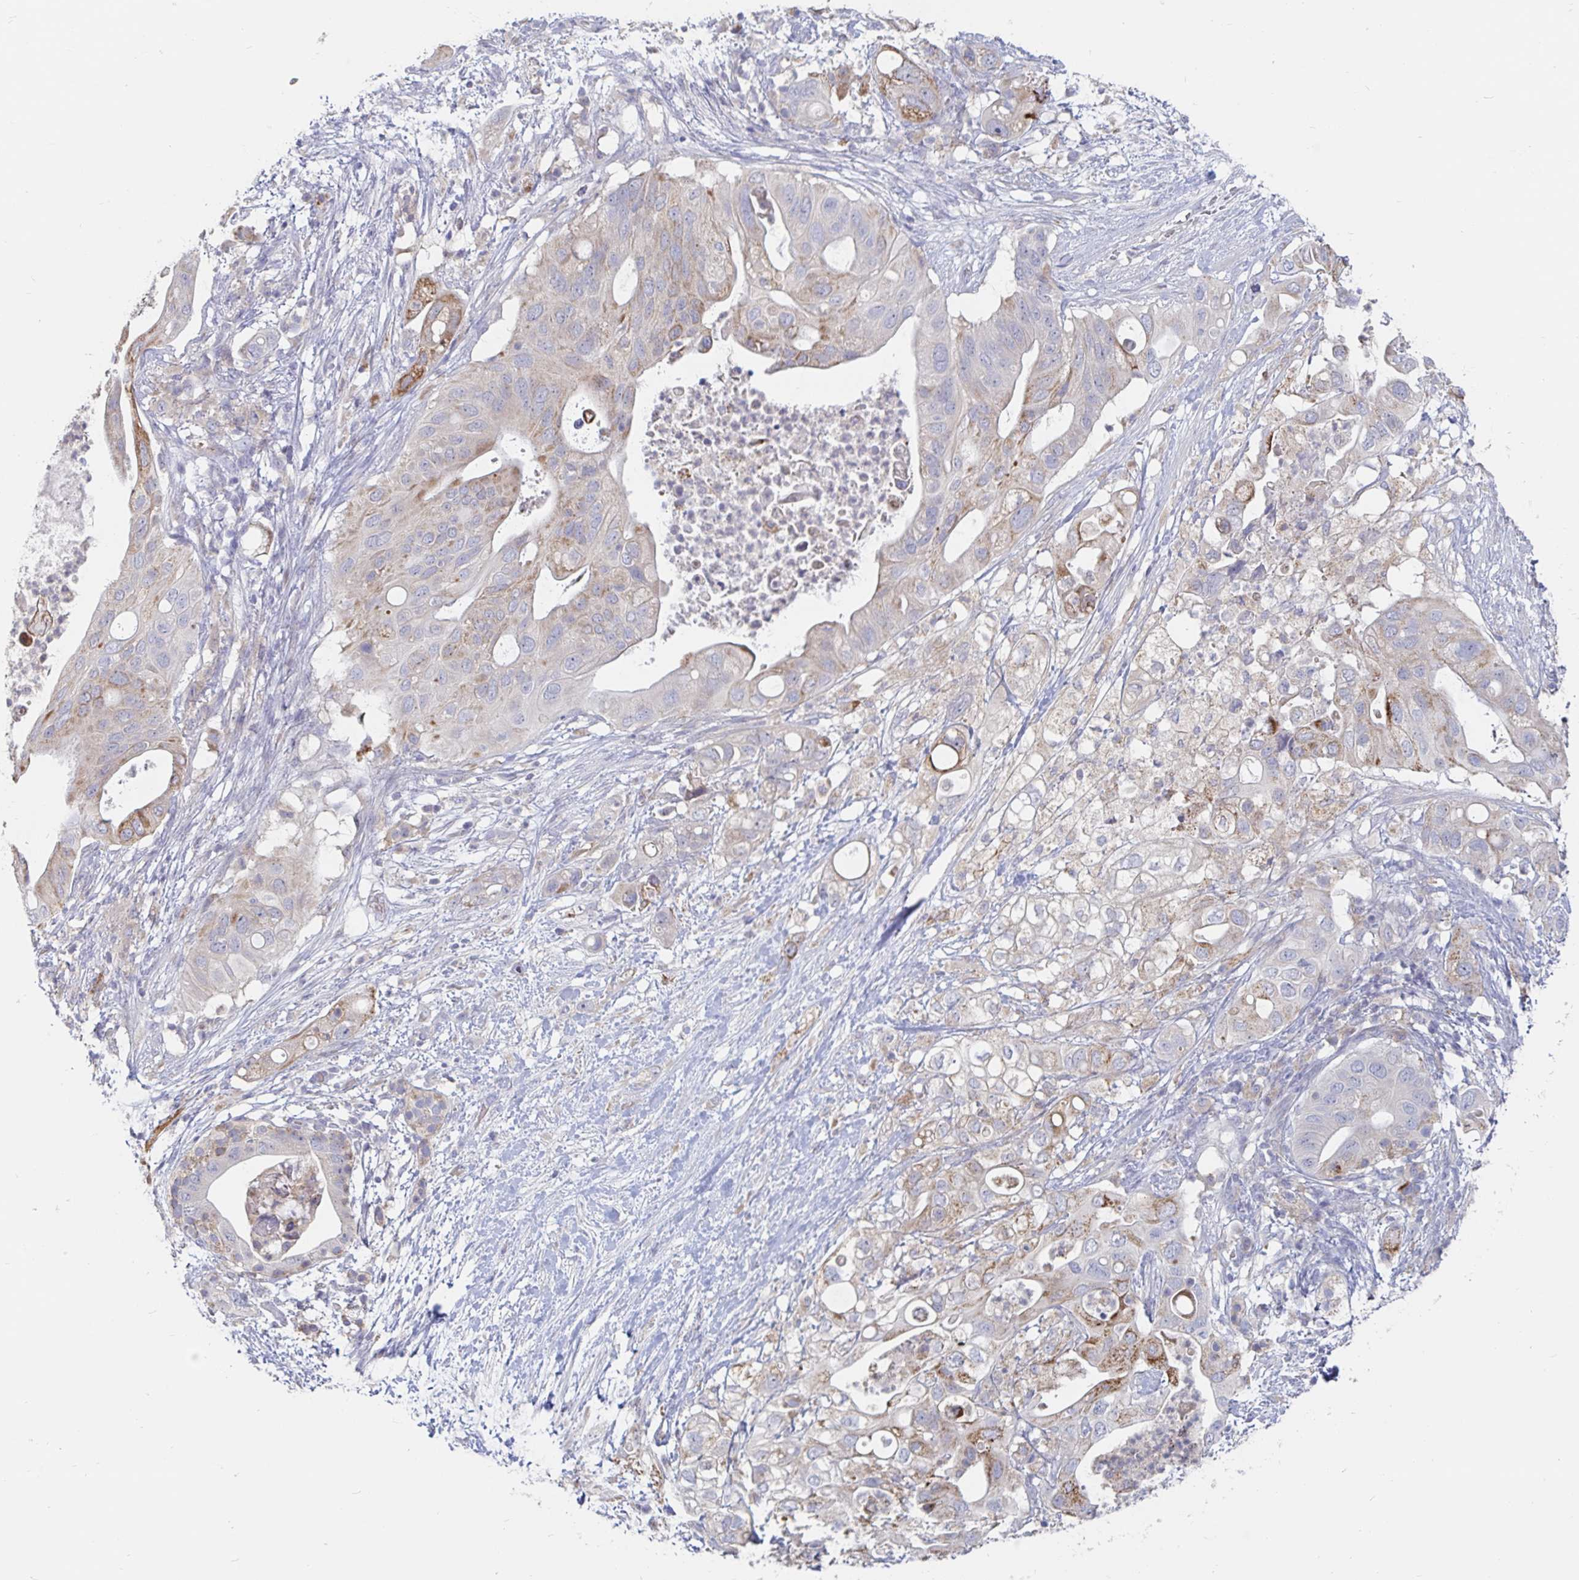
{"staining": {"intensity": "weak", "quantity": "<25%", "location": "cytoplasmic/membranous"}, "tissue": "pancreatic cancer", "cell_type": "Tumor cells", "image_type": "cancer", "snomed": [{"axis": "morphology", "description": "Adenocarcinoma, NOS"}, {"axis": "topography", "description": "Pancreas"}], "caption": "Tumor cells show no significant staining in pancreatic cancer.", "gene": "SPPL3", "patient": {"sex": "female", "age": 72}}